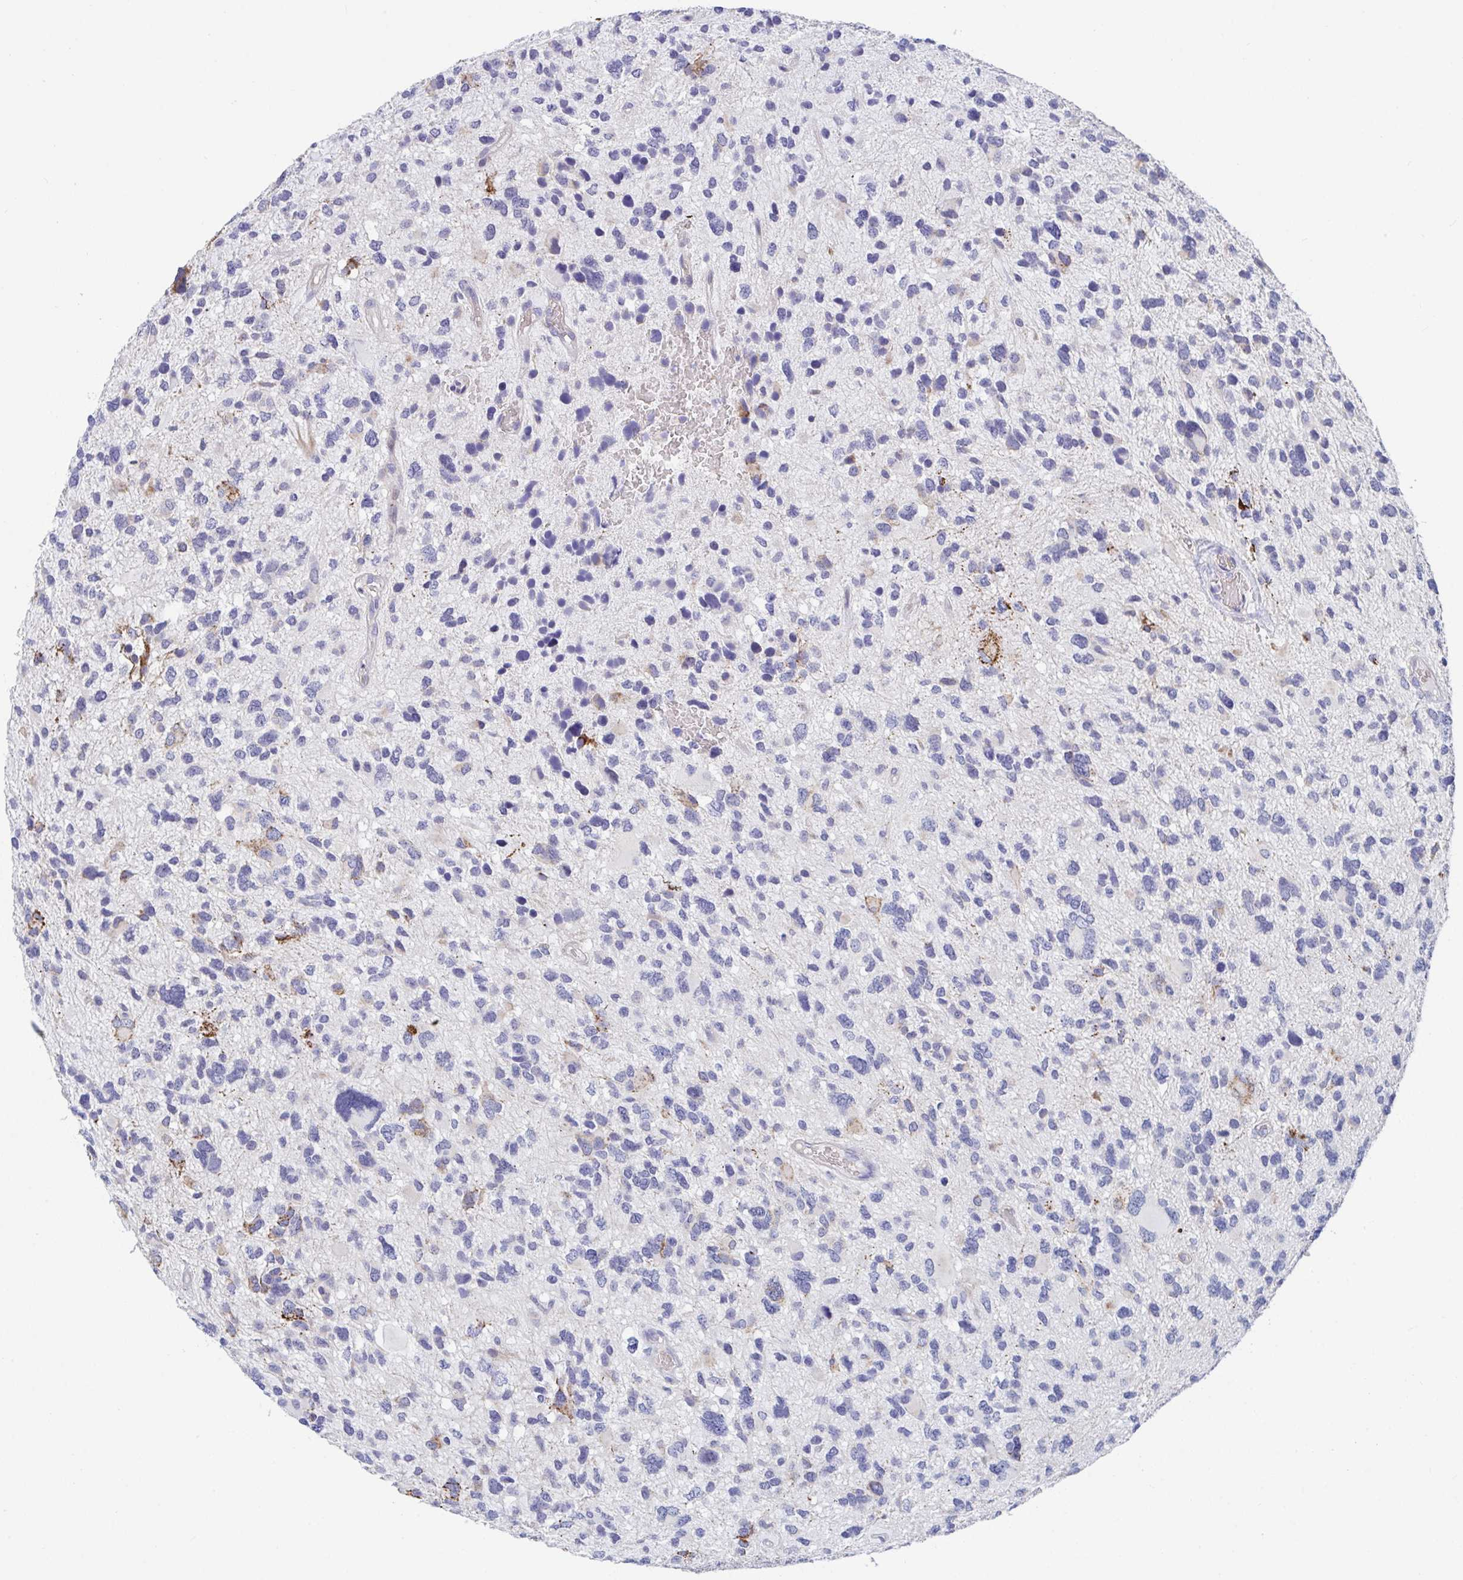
{"staining": {"intensity": "strong", "quantity": "<25%", "location": "cytoplasmic/membranous"}, "tissue": "glioma", "cell_type": "Tumor cells", "image_type": "cancer", "snomed": [{"axis": "morphology", "description": "Glioma, malignant, High grade"}, {"axis": "topography", "description": "Brain"}], "caption": "IHC of human glioma shows medium levels of strong cytoplasmic/membranous expression in approximately <25% of tumor cells. The staining was performed using DAB (3,3'-diaminobenzidine) to visualize the protein expression in brown, while the nuclei were stained in blue with hematoxylin (Magnification: 20x).", "gene": "FAM156B", "patient": {"sex": "female", "age": 11}}